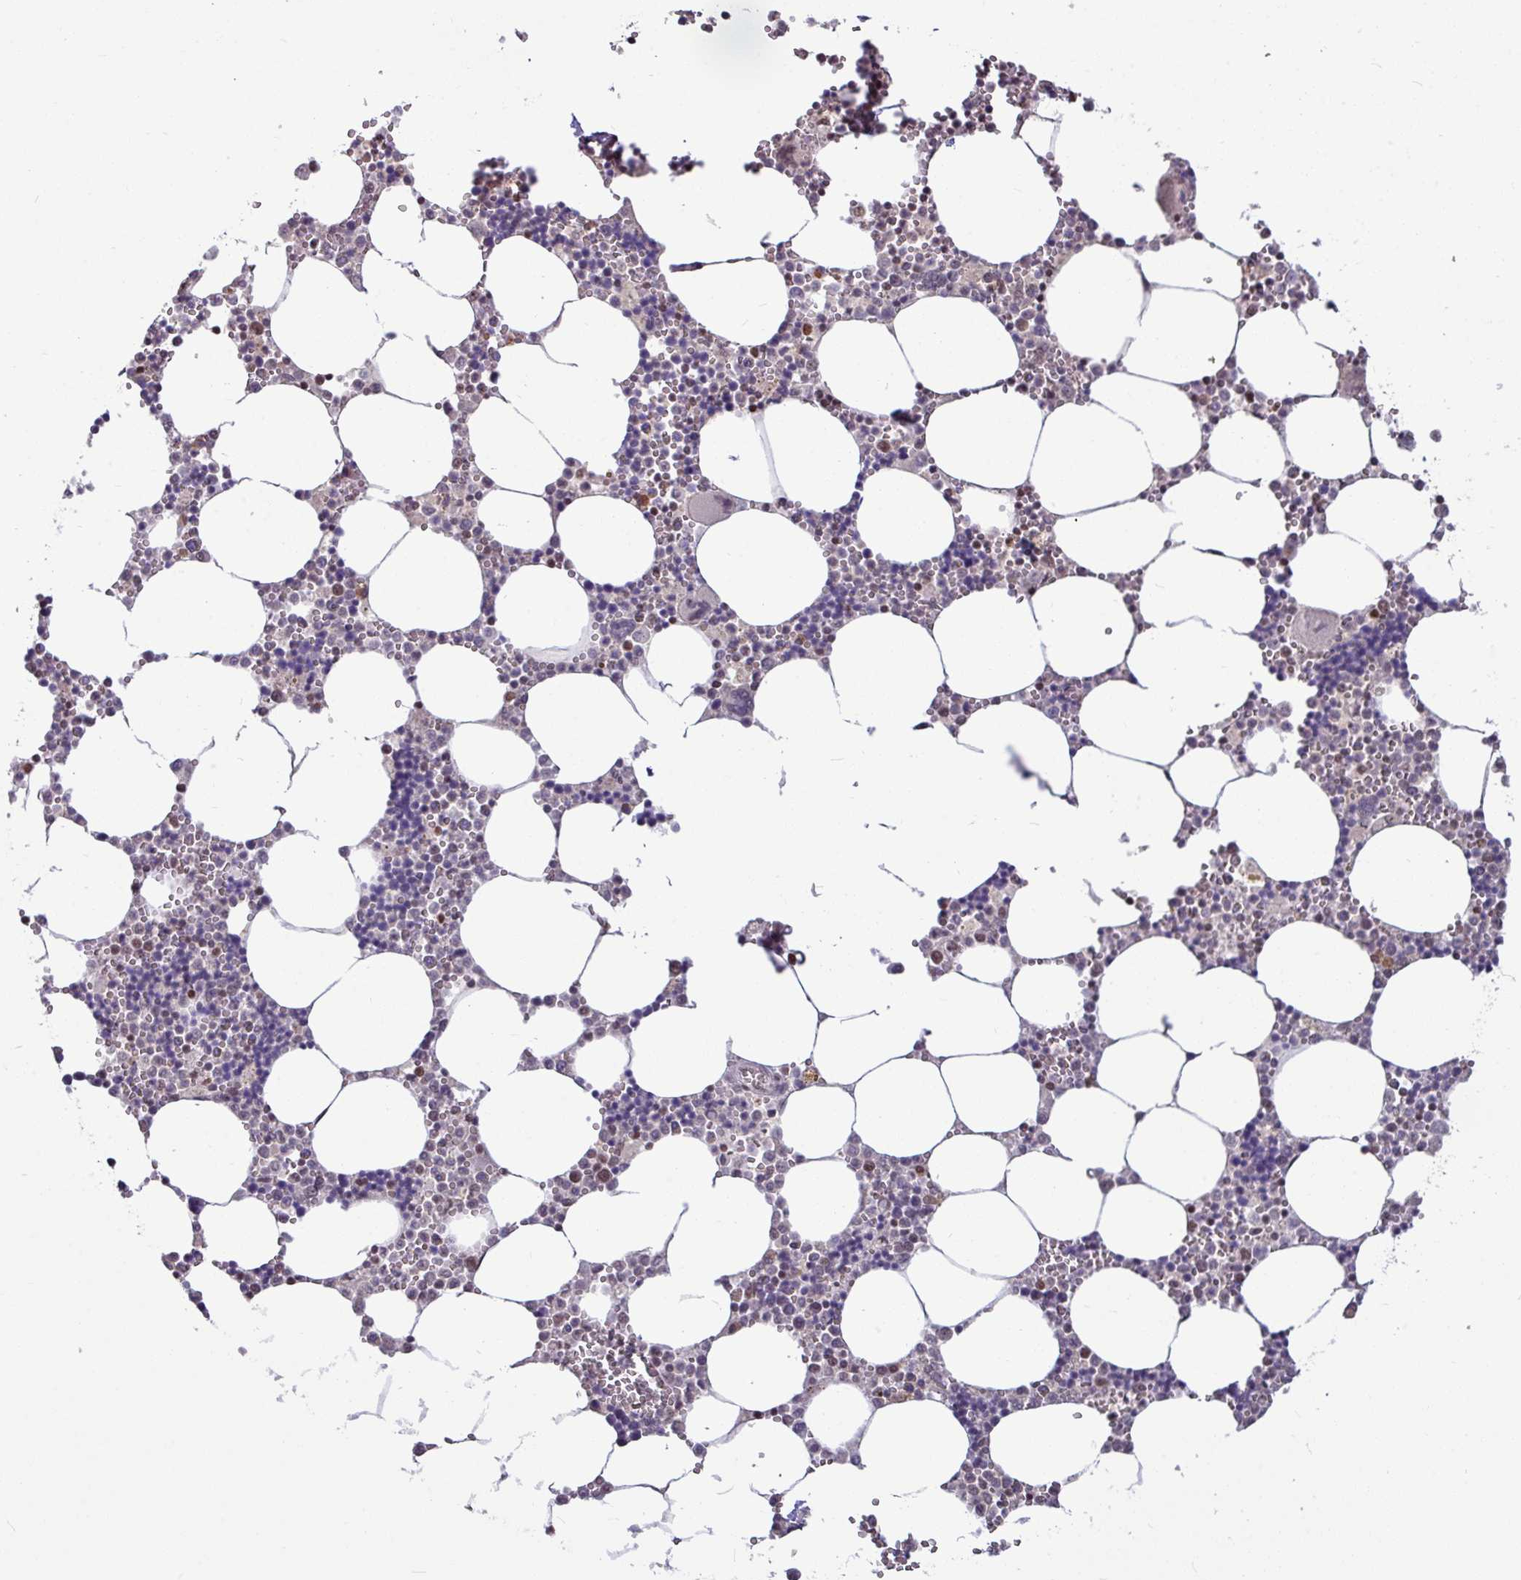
{"staining": {"intensity": "moderate", "quantity": "25%-75%", "location": "nuclear"}, "tissue": "bone marrow", "cell_type": "Hematopoietic cells", "image_type": "normal", "snomed": [{"axis": "morphology", "description": "Normal tissue, NOS"}, {"axis": "topography", "description": "Bone marrow"}], "caption": "Protein expression analysis of normal human bone marrow reveals moderate nuclear positivity in about 25%-75% of hematopoietic cells.", "gene": "TDG", "patient": {"sex": "male", "age": 54}}